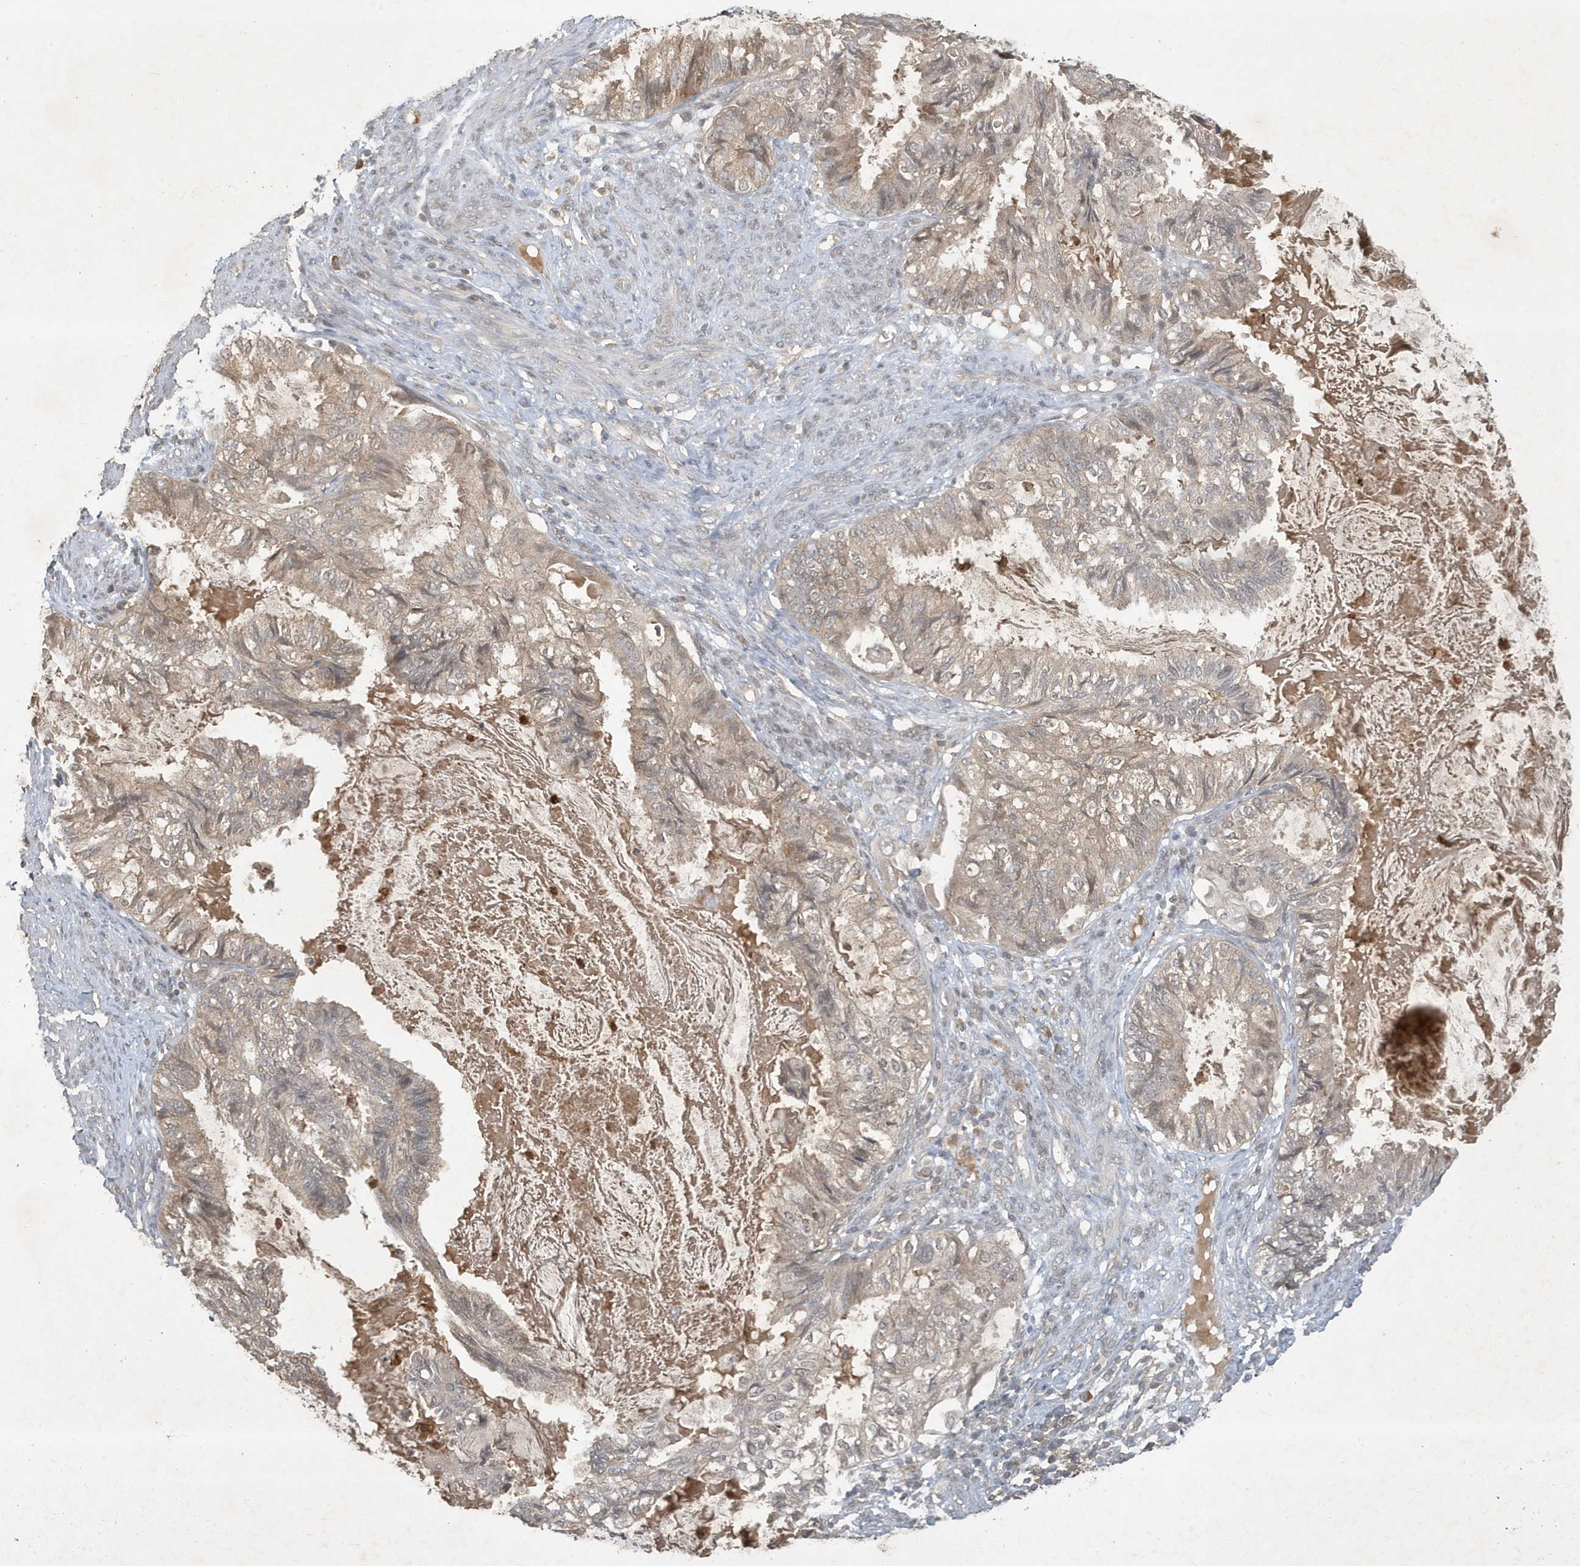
{"staining": {"intensity": "weak", "quantity": "25%-75%", "location": "cytoplasmic/membranous"}, "tissue": "cervical cancer", "cell_type": "Tumor cells", "image_type": "cancer", "snomed": [{"axis": "morphology", "description": "Normal tissue, NOS"}, {"axis": "morphology", "description": "Adenocarcinoma, NOS"}, {"axis": "topography", "description": "Cervix"}, {"axis": "topography", "description": "Endometrium"}], "caption": "Cervical cancer (adenocarcinoma) was stained to show a protein in brown. There is low levels of weak cytoplasmic/membranous staining in approximately 25%-75% of tumor cells.", "gene": "ABCB9", "patient": {"sex": "female", "age": 86}}